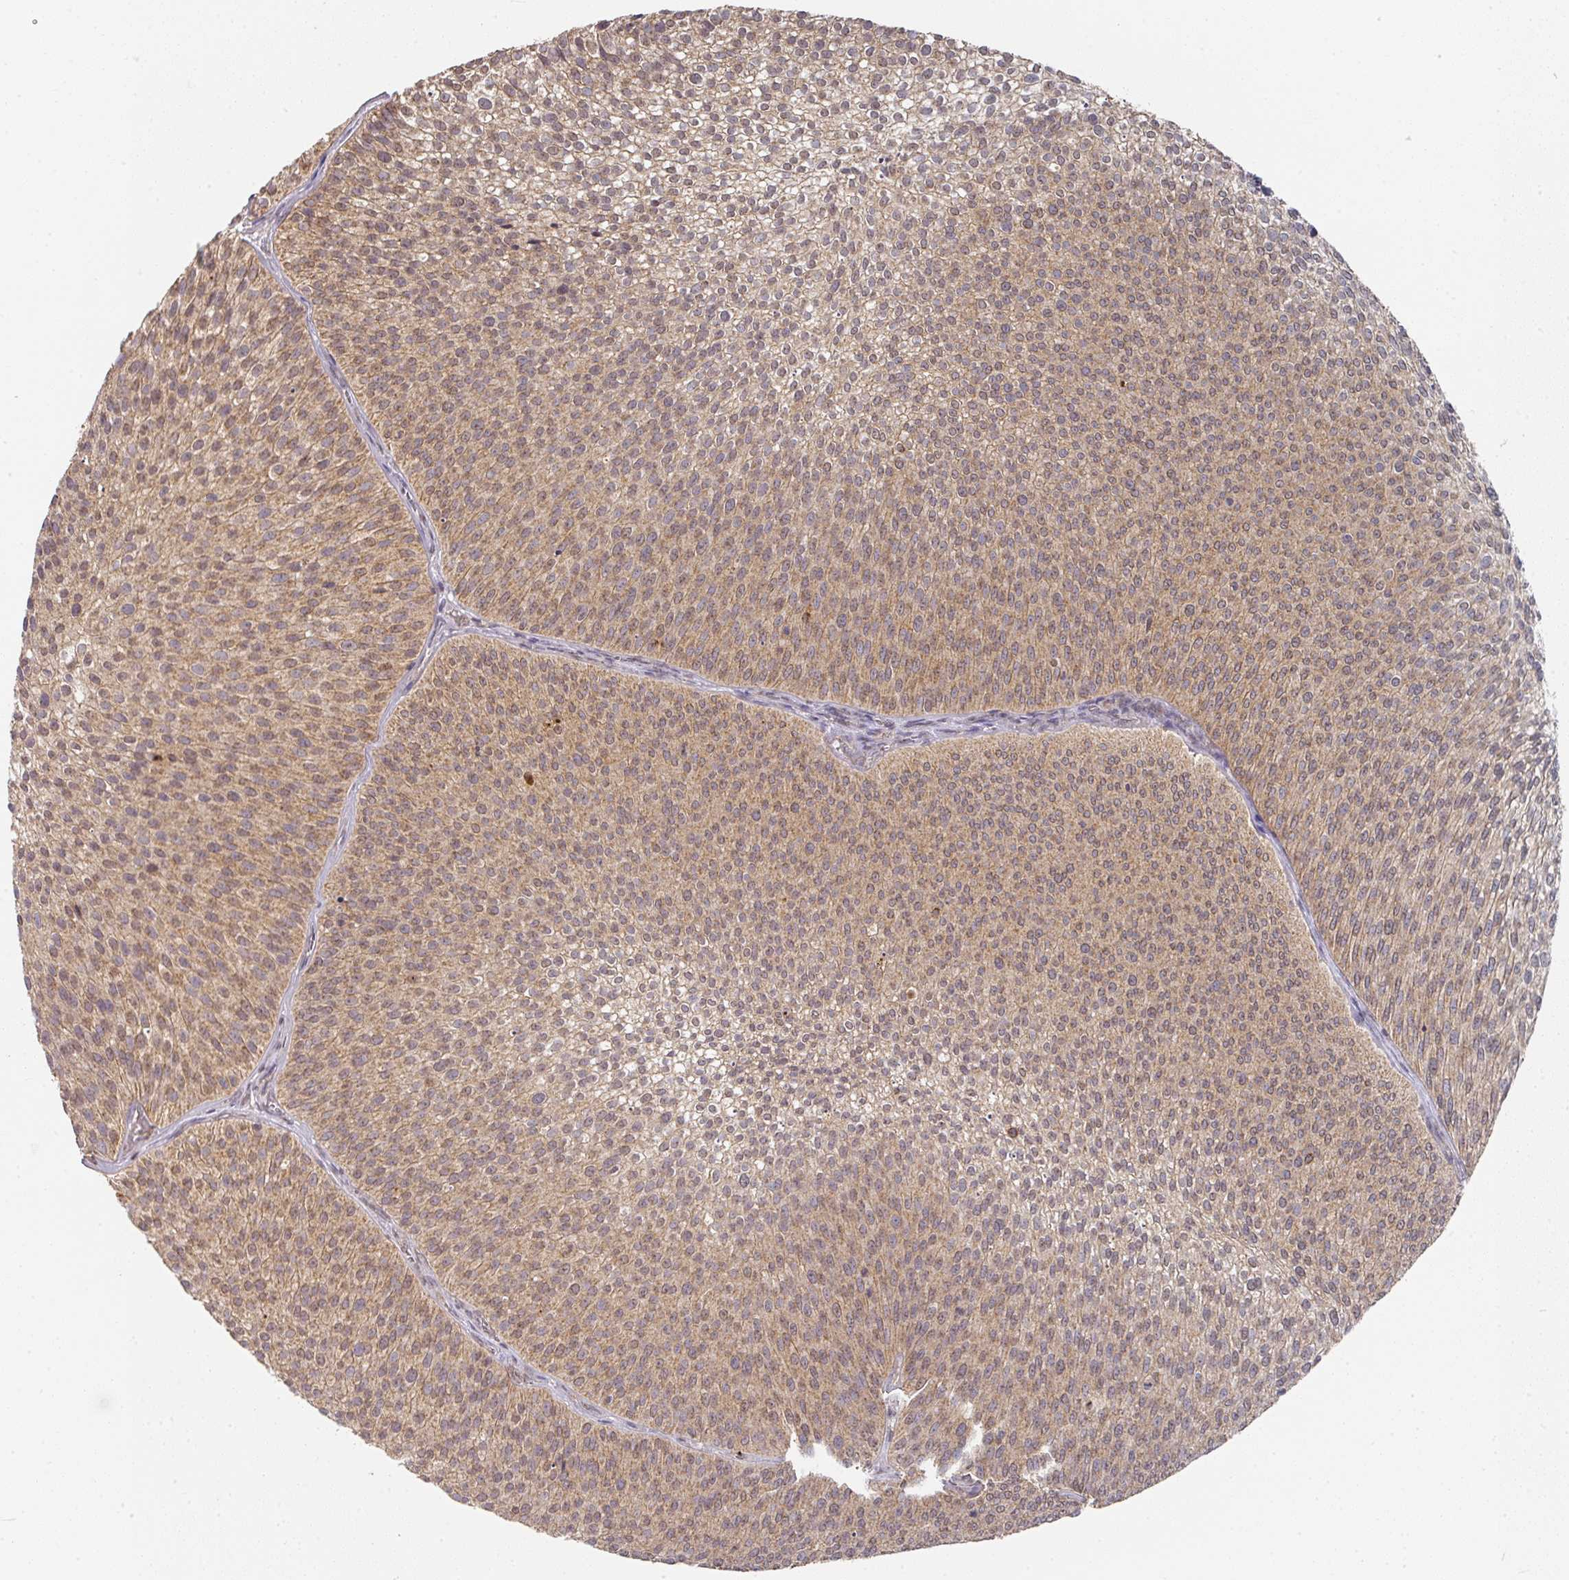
{"staining": {"intensity": "moderate", "quantity": ">75%", "location": "cytoplasmic/membranous,nuclear"}, "tissue": "urothelial cancer", "cell_type": "Tumor cells", "image_type": "cancer", "snomed": [{"axis": "morphology", "description": "Urothelial carcinoma, Low grade"}, {"axis": "topography", "description": "Urinary bladder"}], "caption": "IHC of human urothelial cancer demonstrates medium levels of moderate cytoplasmic/membranous and nuclear expression in about >75% of tumor cells.", "gene": "EXTL3", "patient": {"sex": "male", "age": 91}}